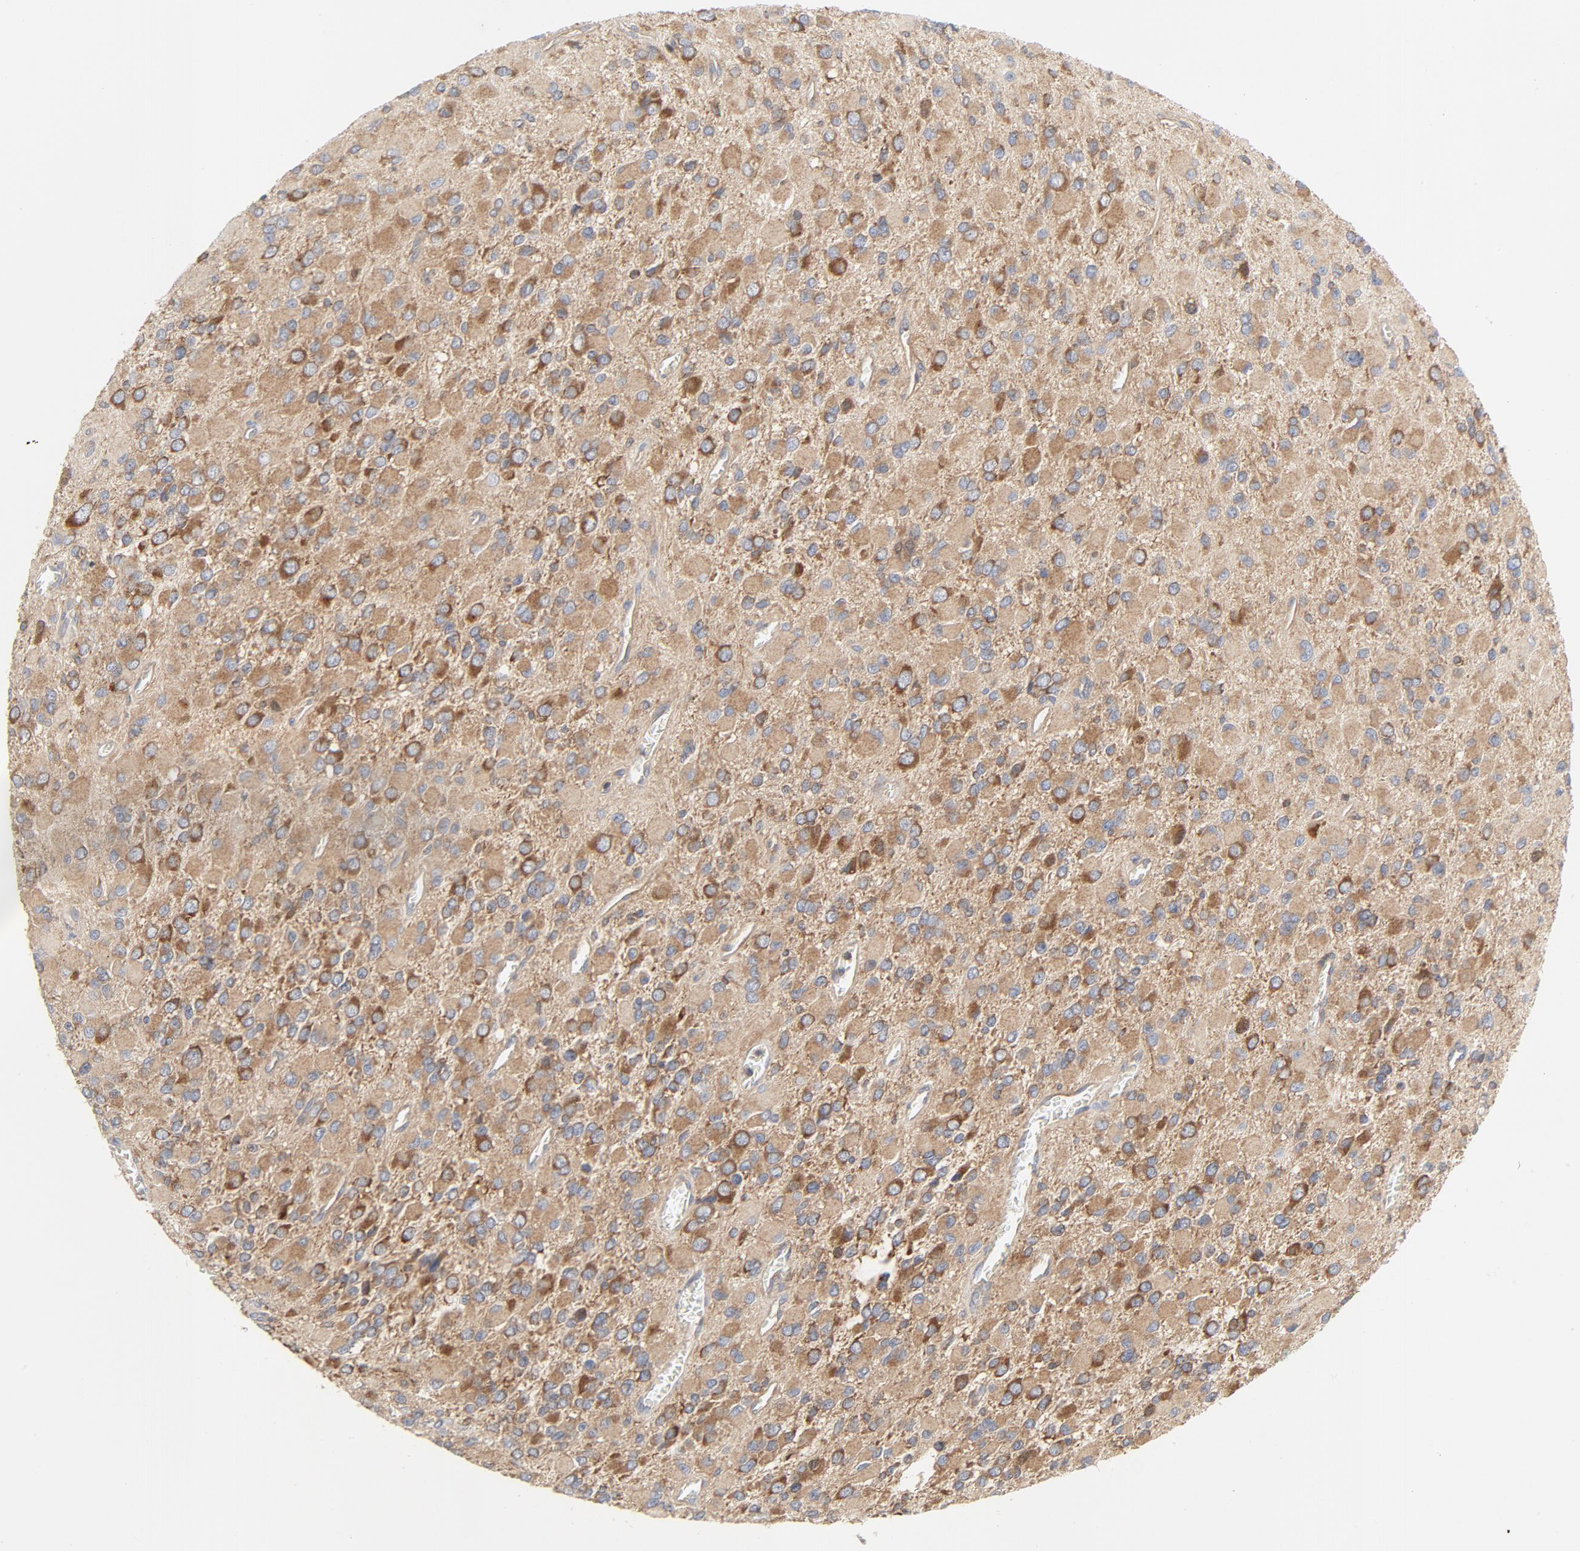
{"staining": {"intensity": "moderate", "quantity": "25%-75%", "location": "cytoplasmic/membranous"}, "tissue": "glioma", "cell_type": "Tumor cells", "image_type": "cancer", "snomed": [{"axis": "morphology", "description": "Glioma, malignant, Low grade"}, {"axis": "topography", "description": "Brain"}], "caption": "Malignant glioma (low-grade) stained with a brown dye demonstrates moderate cytoplasmic/membranous positive positivity in about 25%-75% of tumor cells.", "gene": "RABEP1", "patient": {"sex": "male", "age": 42}}